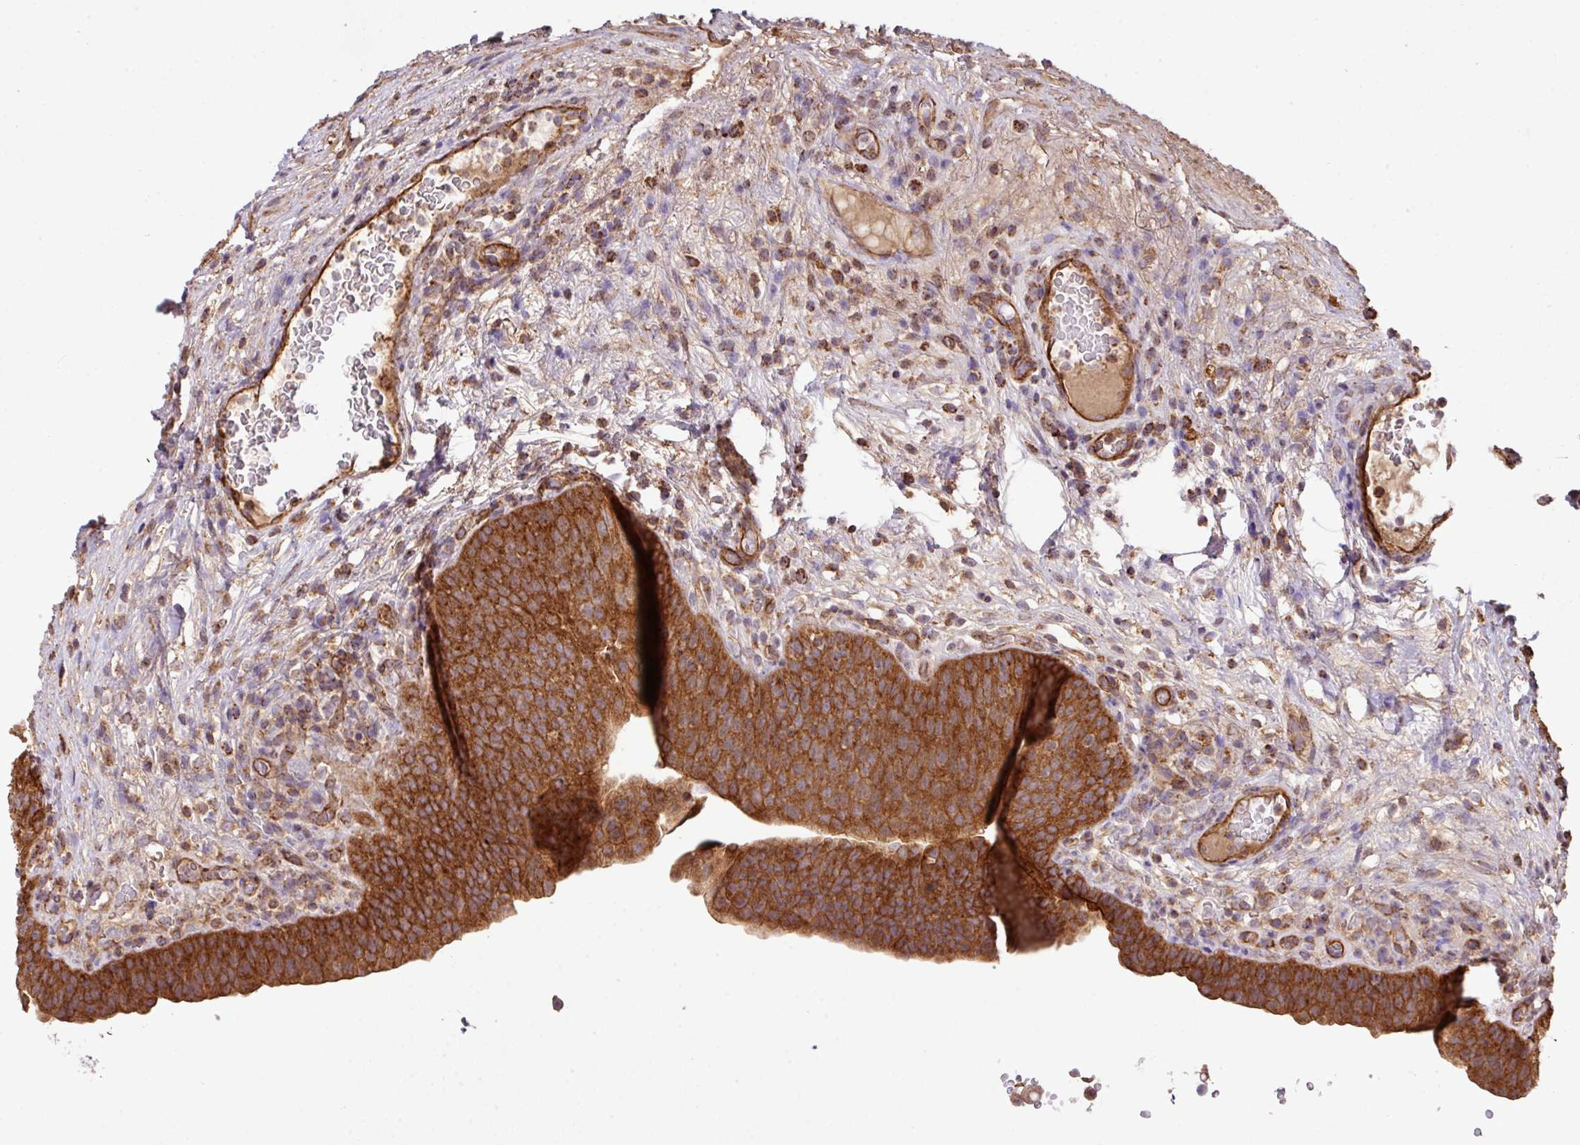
{"staining": {"intensity": "strong", "quantity": ">75%", "location": "cytoplasmic/membranous"}, "tissue": "urinary bladder", "cell_type": "Urothelial cells", "image_type": "normal", "snomed": [{"axis": "morphology", "description": "Normal tissue, NOS"}, {"axis": "topography", "description": "Urinary bladder"}], "caption": "A photomicrograph of urinary bladder stained for a protein reveals strong cytoplasmic/membranous brown staining in urothelial cells.", "gene": "LRRC53", "patient": {"sex": "male", "age": 71}}